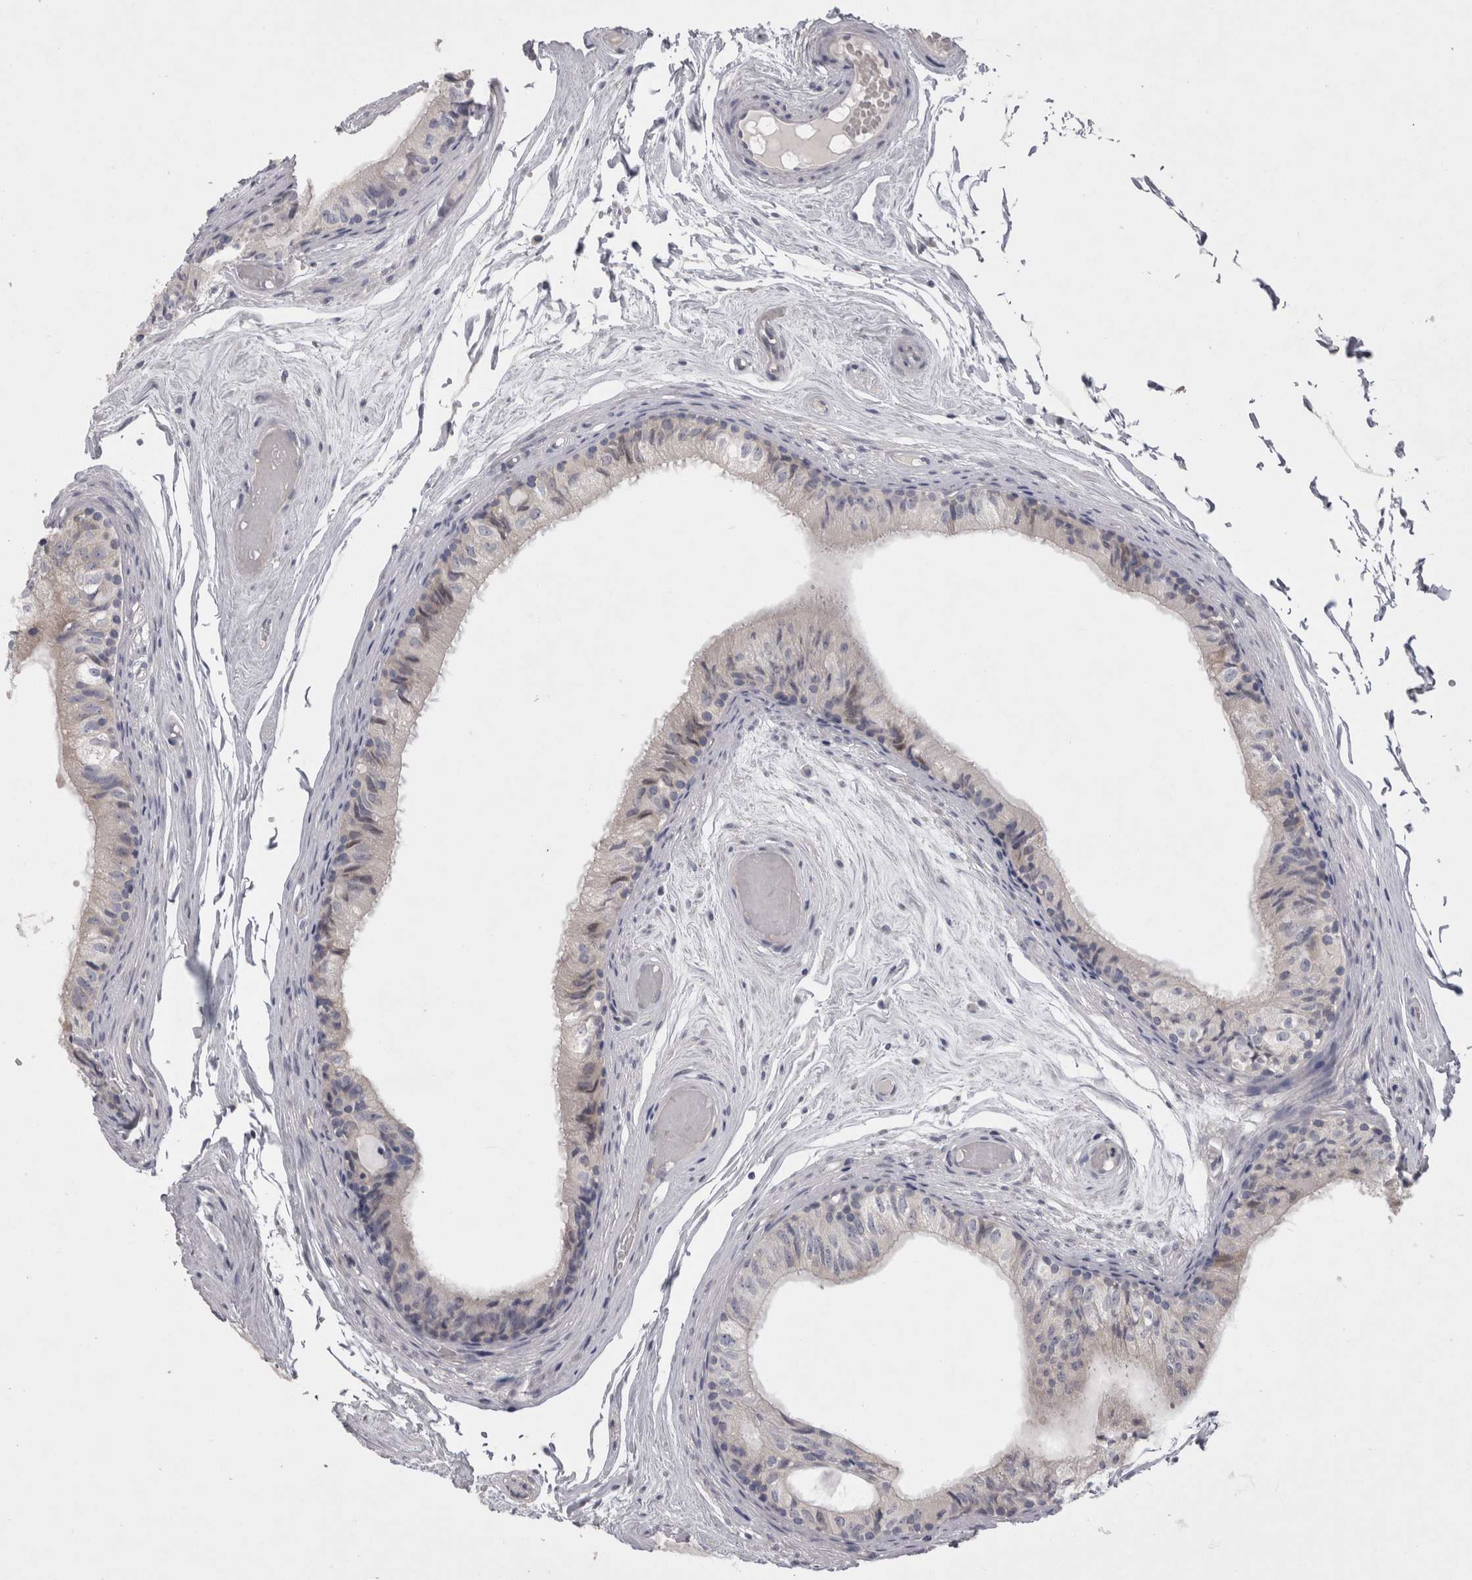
{"staining": {"intensity": "negative", "quantity": "none", "location": "none"}, "tissue": "epididymis", "cell_type": "Glandular cells", "image_type": "normal", "snomed": [{"axis": "morphology", "description": "Normal tissue, NOS"}, {"axis": "topography", "description": "Epididymis"}], "caption": "Protein analysis of unremarkable epididymis shows no significant positivity in glandular cells.", "gene": "LRRC40", "patient": {"sex": "male", "age": 79}}